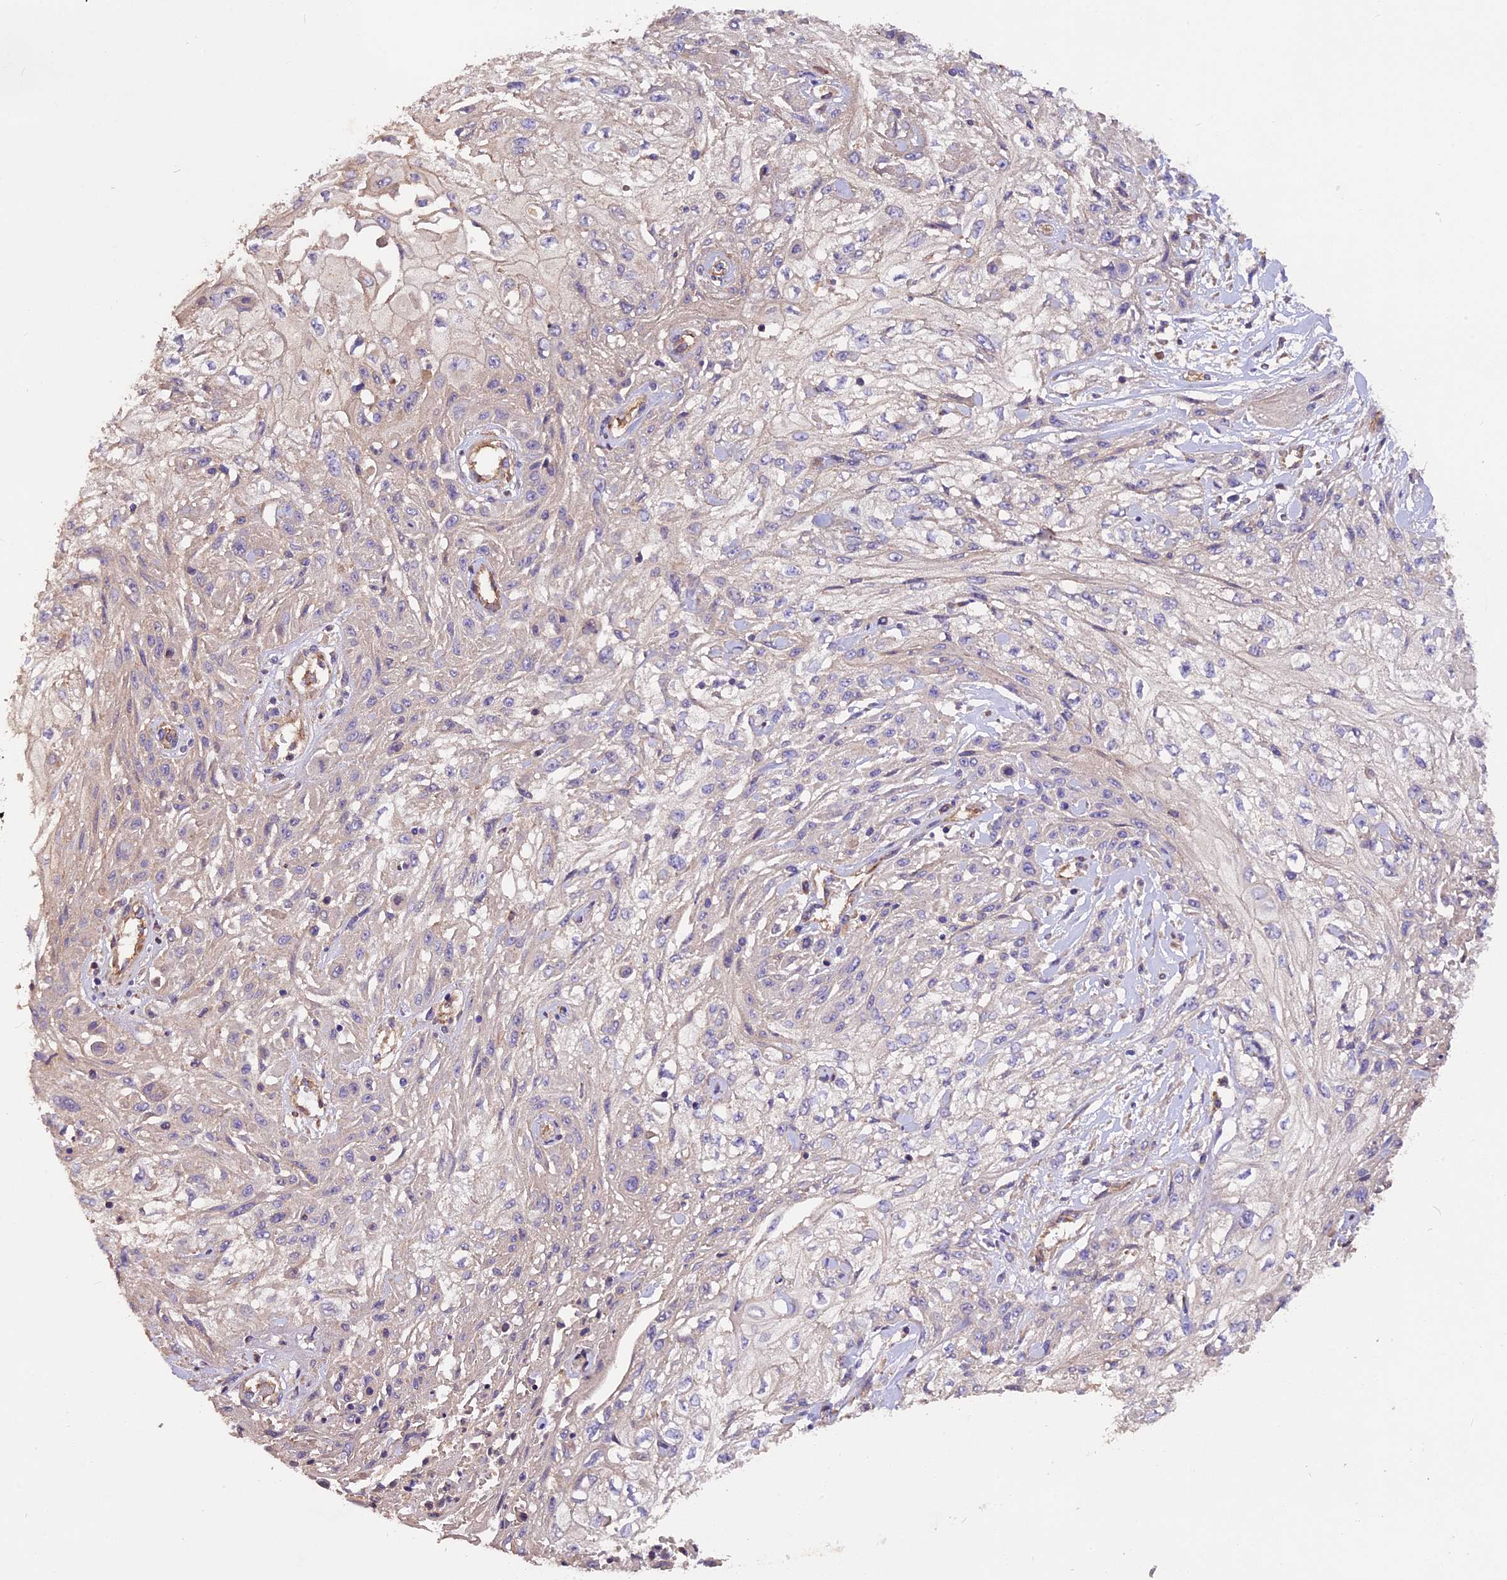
{"staining": {"intensity": "negative", "quantity": "none", "location": "none"}, "tissue": "skin cancer", "cell_type": "Tumor cells", "image_type": "cancer", "snomed": [{"axis": "morphology", "description": "Squamous cell carcinoma, NOS"}, {"axis": "morphology", "description": "Squamous cell carcinoma, metastatic, NOS"}, {"axis": "topography", "description": "Skin"}, {"axis": "topography", "description": "Lymph node"}], "caption": "Immunohistochemistry (IHC) micrograph of skin squamous cell carcinoma stained for a protein (brown), which exhibits no expression in tumor cells.", "gene": "ERMARD", "patient": {"sex": "male", "age": 75}}